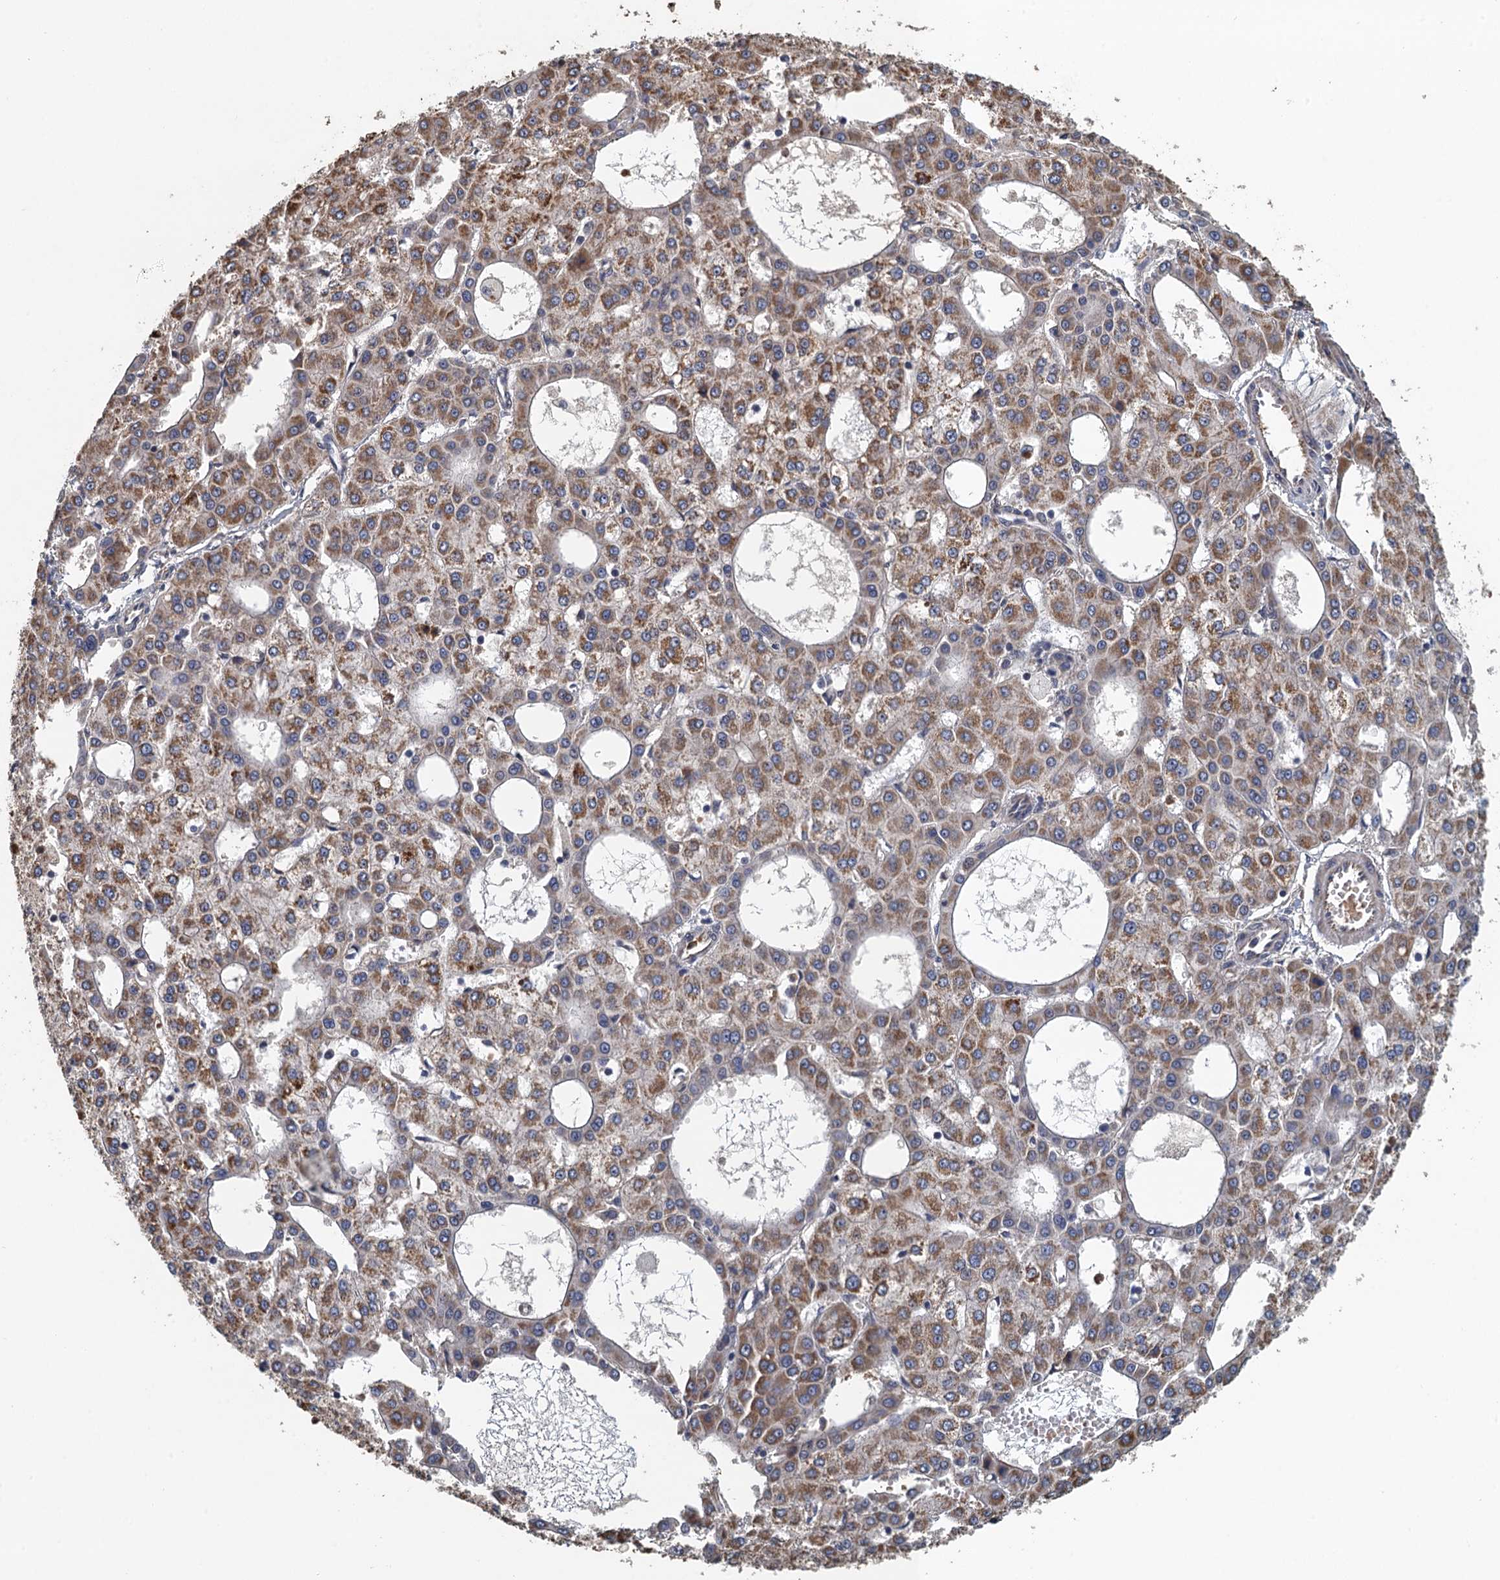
{"staining": {"intensity": "moderate", "quantity": ">75%", "location": "cytoplasmic/membranous"}, "tissue": "liver cancer", "cell_type": "Tumor cells", "image_type": "cancer", "snomed": [{"axis": "morphology", "description": "Carcinoma, Hepatocellular, NOS"}, {"axis": "topography", "description": "Liver"}], "caption": "Immunohistochemistry histopathology image of neoplastic tissue: hepatocellular carcinoma (liver) stained using immunohistochemistry (IHC) exhibits medium levels of moderate protein expression localized specifically in the cytoplasmic/membranous of tumor cells, appearing as a cytoplasmic/membranous brown color.", "gene": "ACSBG1", "patient": {"sex": "male", "age": 47}}